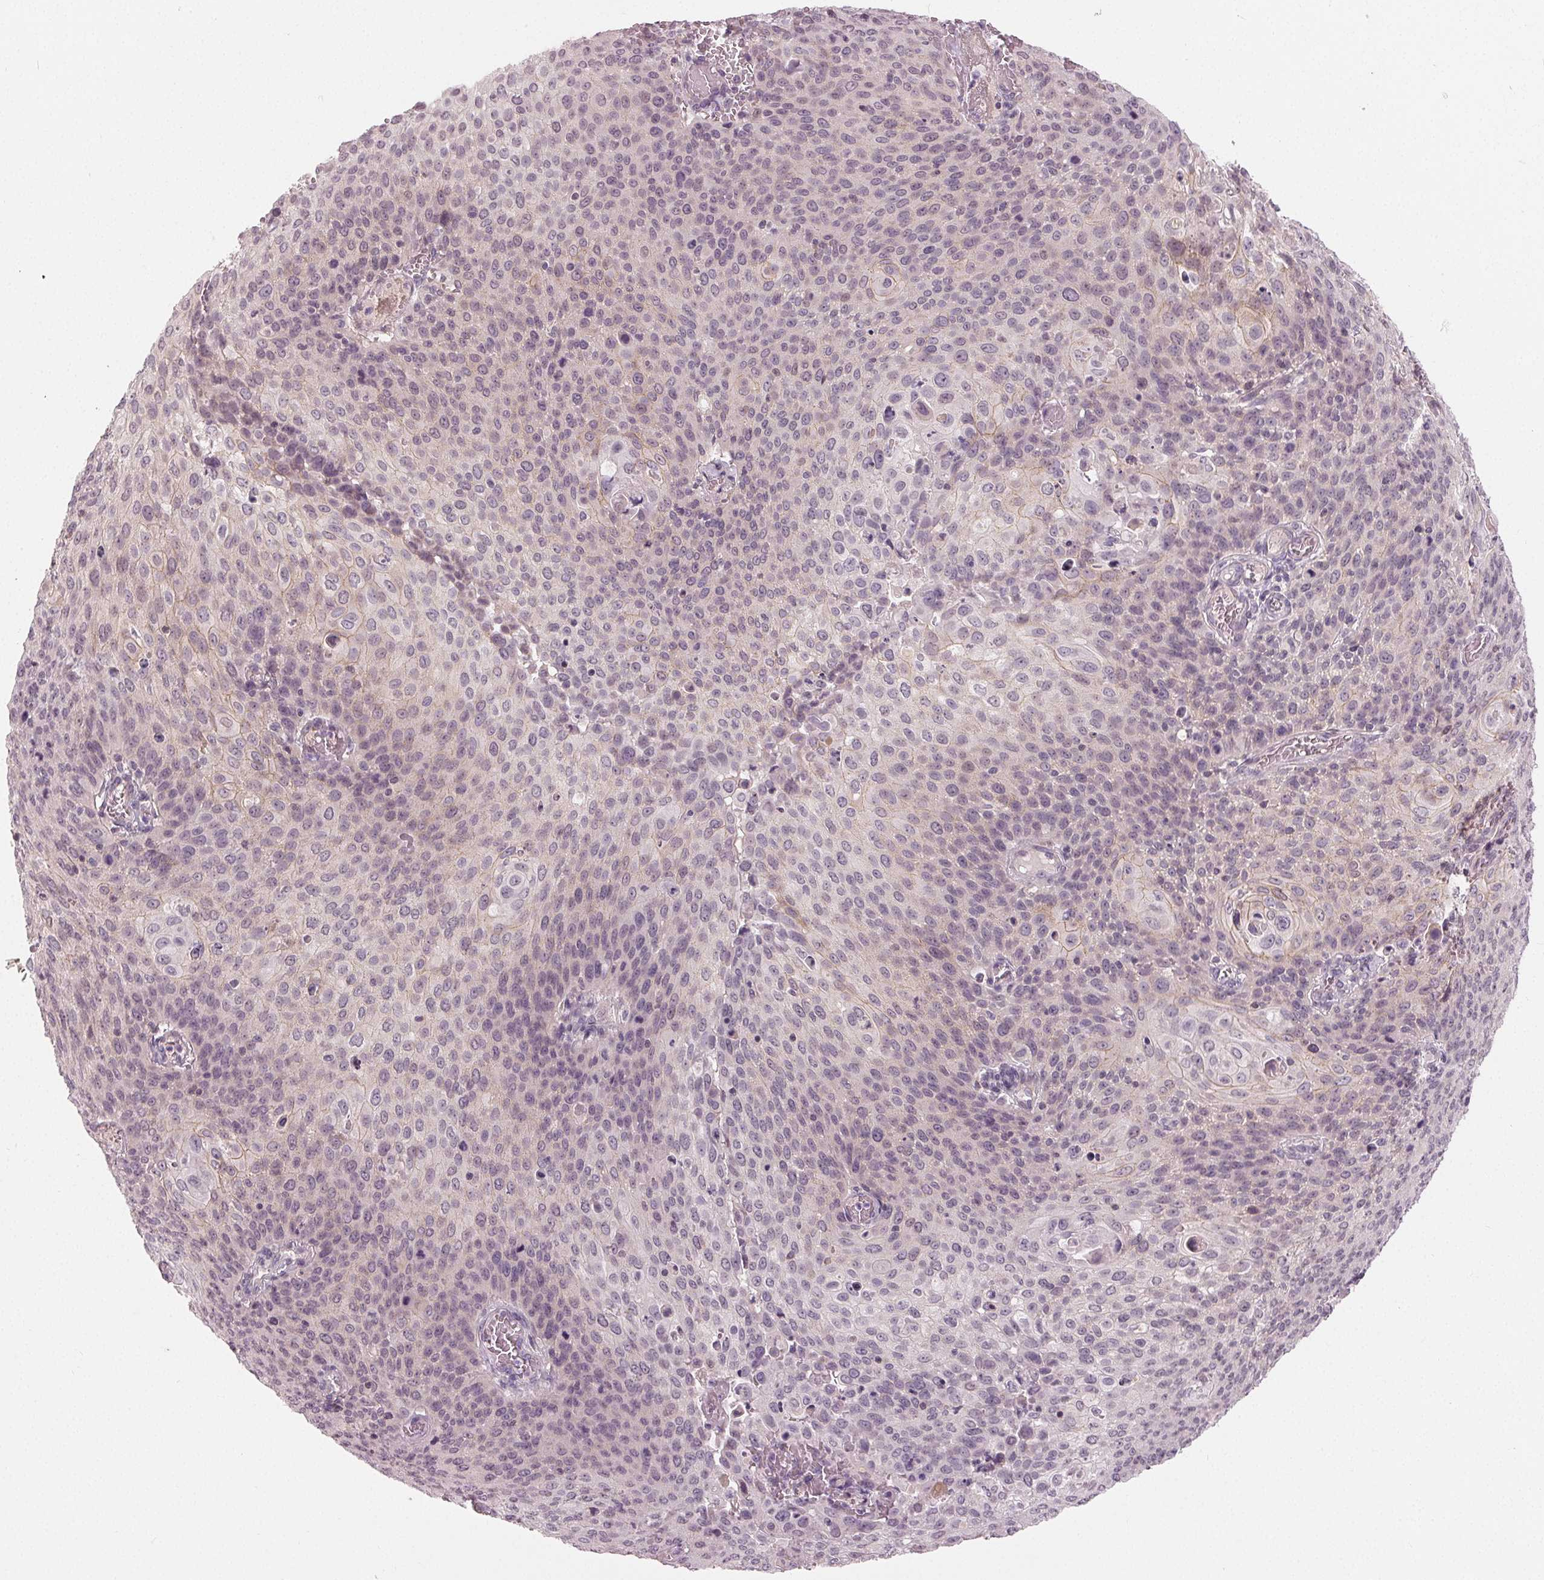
{"staining": {"intensity": "negative", "quantity": "none", "location": "none"}, "tissue": "cervical cancer", "cell_type": "Tumor cells", "image_type": "cancer", "snomed": [{"axis": "morphology", "description": "Squamous cell carcinoma, NOS"}, {"axis": "topography", "description": "Cervix"}], "caption": "IHC photomicrograph of neoplastic tissue: cervical cancer stained with DAB displays no significant protein positivity in tumor cells.", "gene": "ZNF605", "patient": {"sex": "female", "age": 65}}